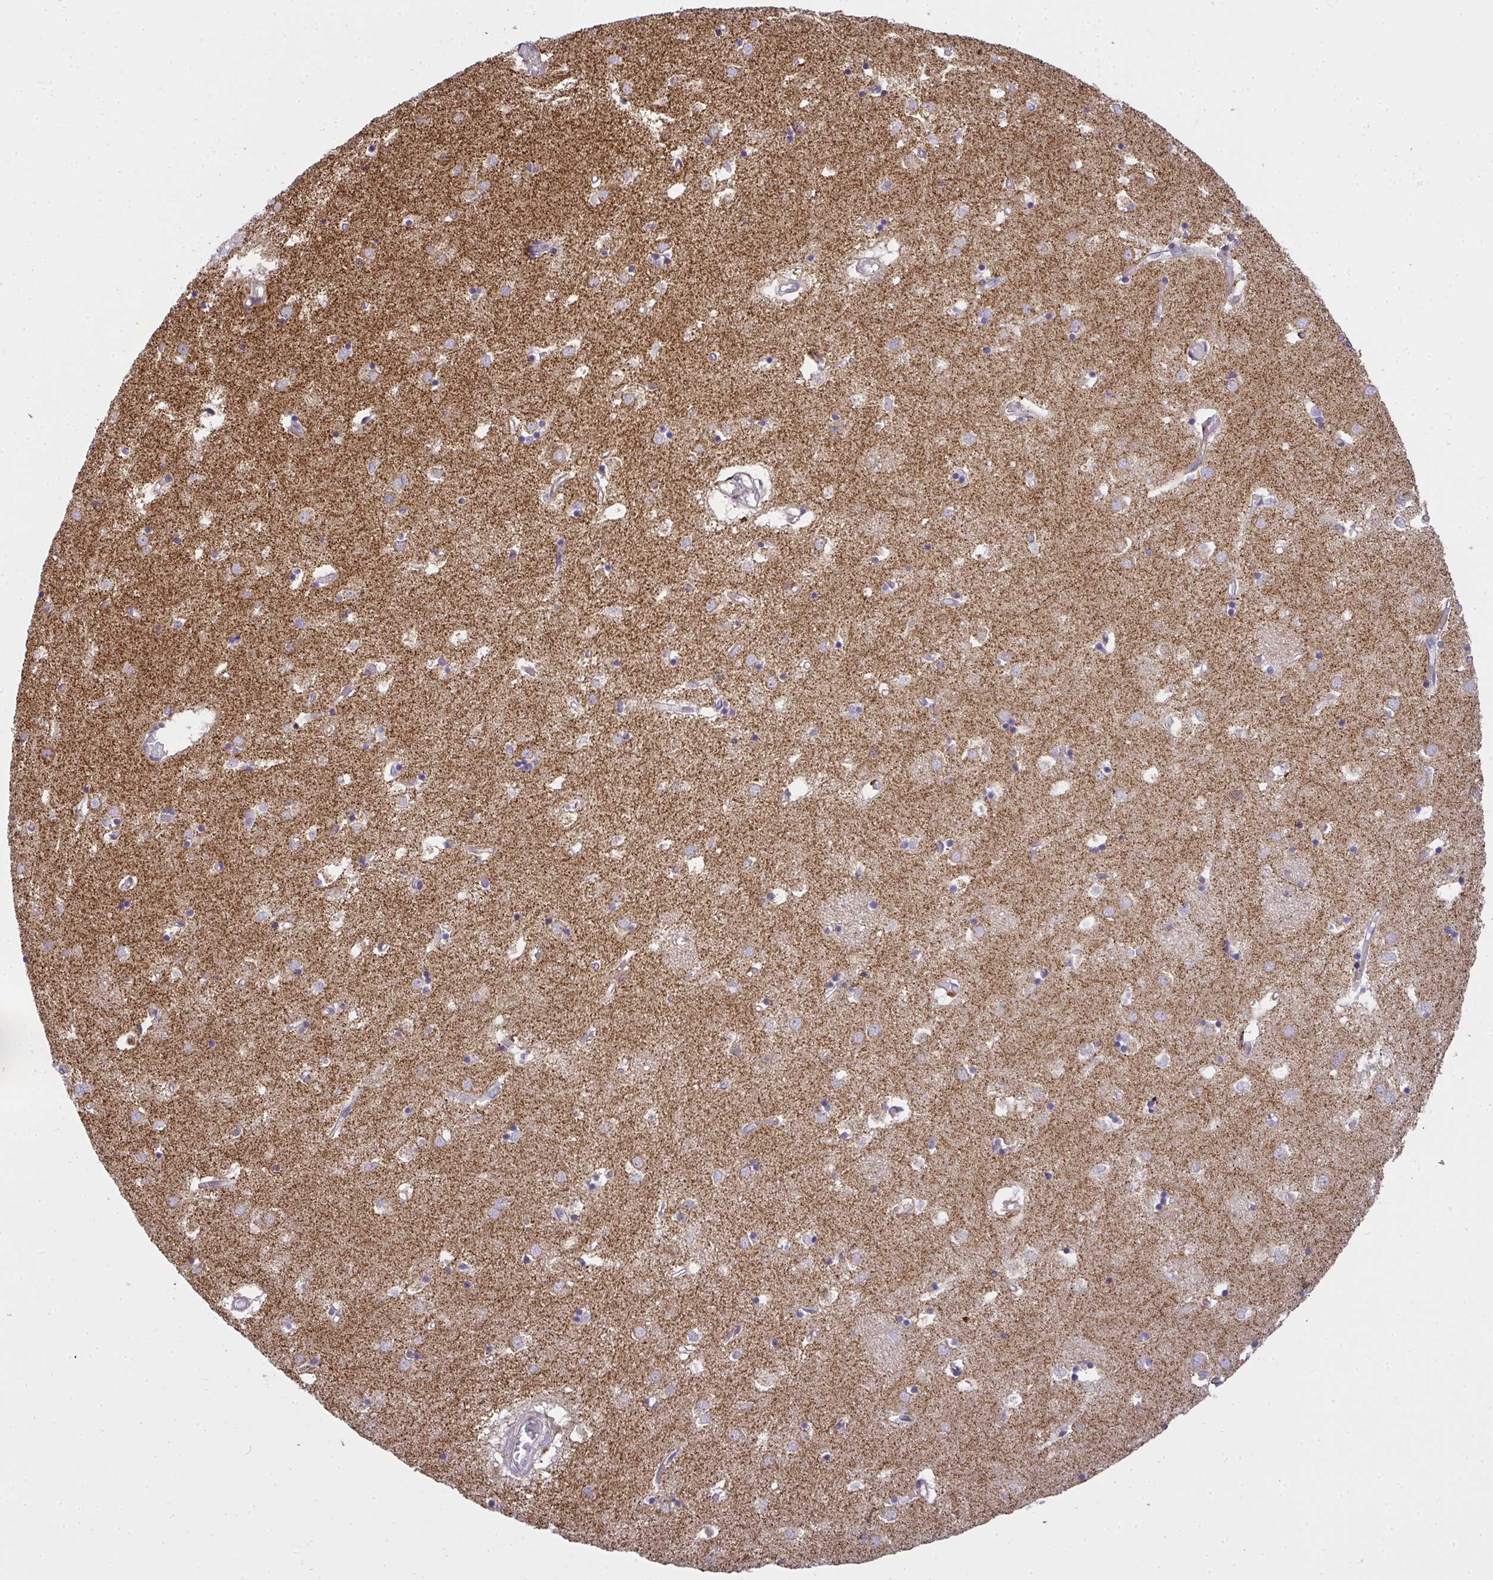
{"staining": {"intensity": "weak", "quantity": "<25%", "location": "cytoplasmic/membranous"}, "tissue": "caudate", "cell_type": "Glial cells", "image_type": "normal", "snomed": [{"axis": "morphology", "description": "Normal tissue, NOS"}, {"axis": "topography", "description": "Lateral ventricle wall"}], "caption": "Caudate stained for a protein using immunohistochemistry (IHC) exhibits no staining glial cells.", "gene": "SRRM4", "patient": {"sex": "male", "age": 70}}